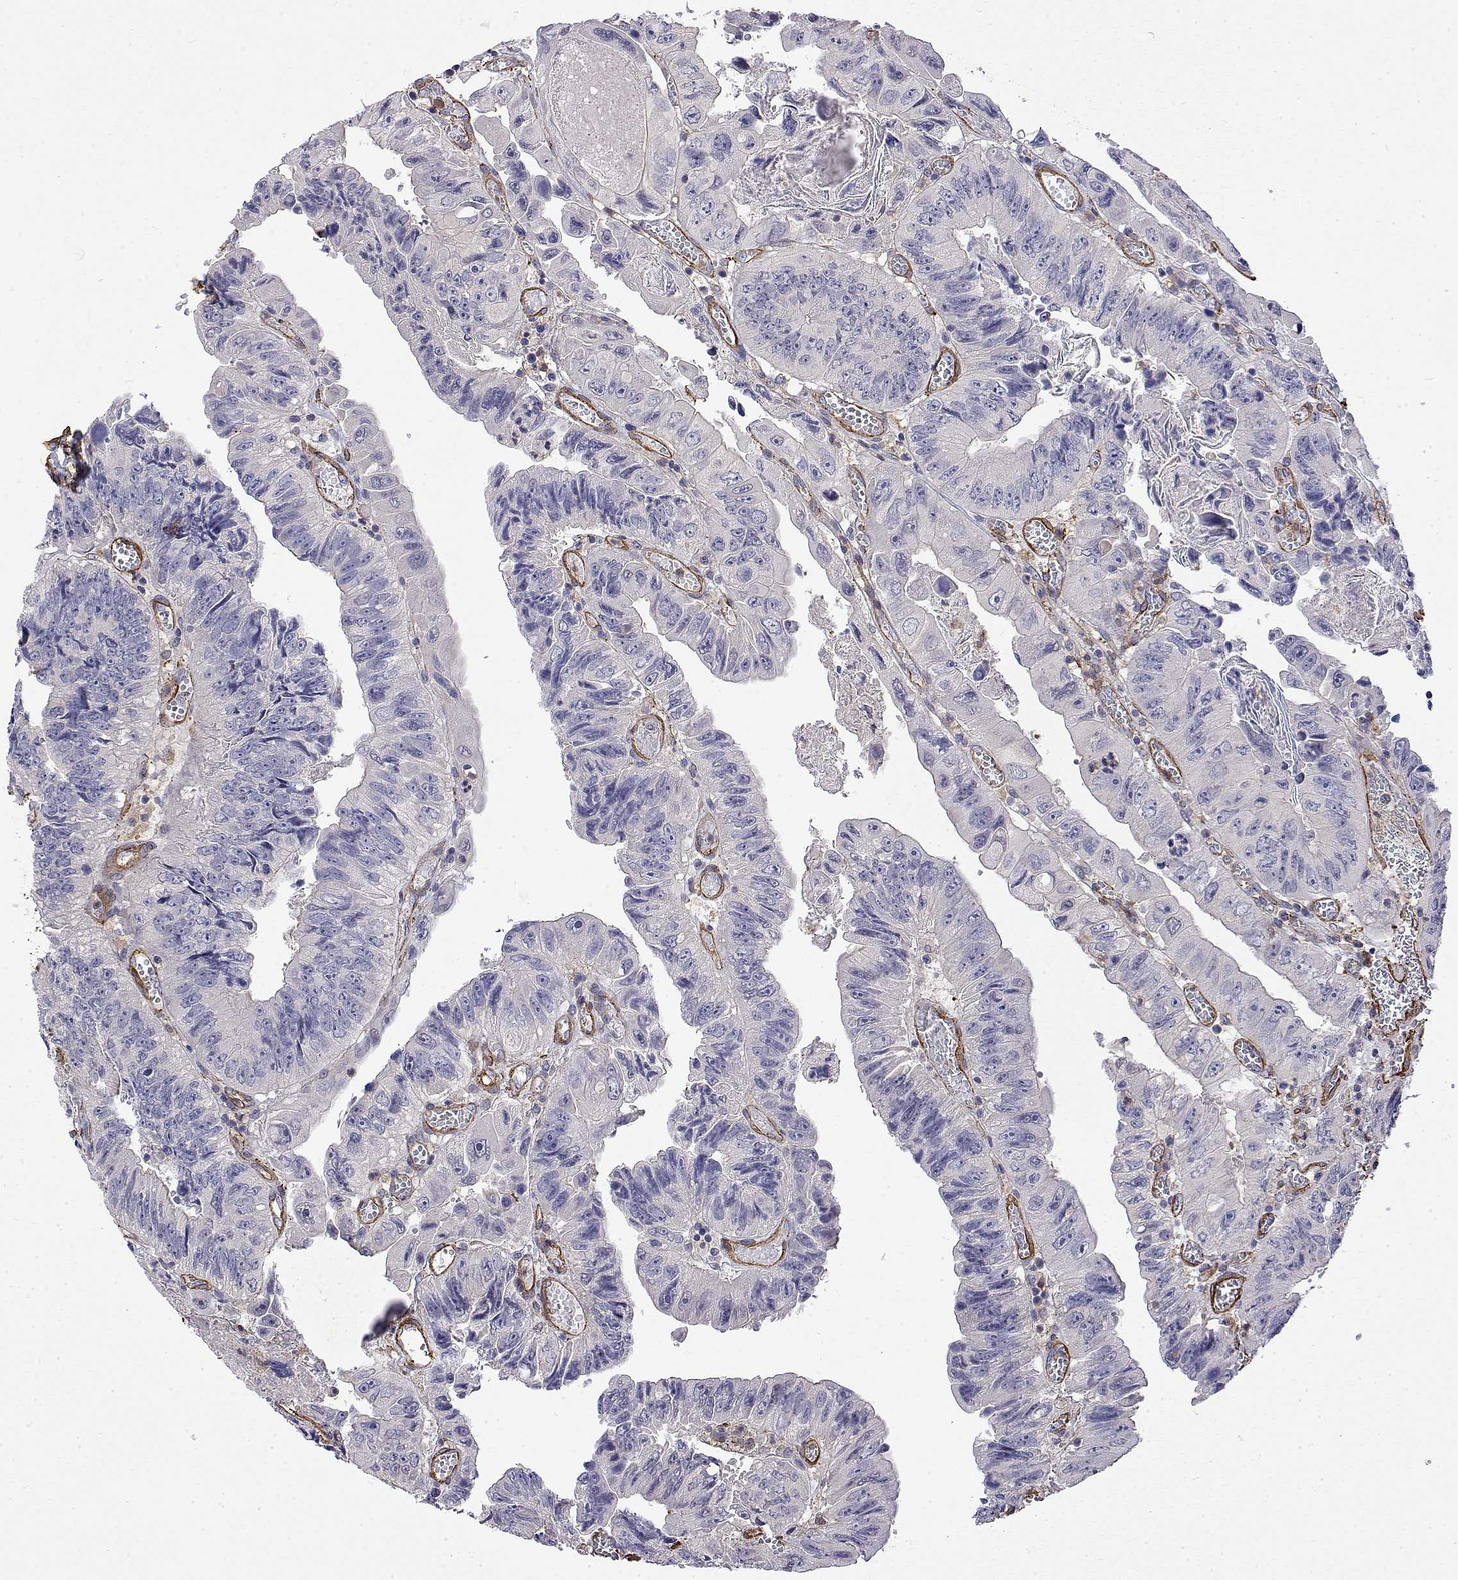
{"staining": {"intensity": "negative", "quantity": "none", "location": "none"}, "tissue": "colorectal cancer", "cell_type": "Tumor cells", "image_type": "cancer", "snomed": [{"axis": "morphology", "description": "Adenocarcinoma, NOS"}, {"axis": "topography", "description": "Colon"}], "caption": "Immunohistochemical staining of colorectal cancer (adenocarcinoma) displays no significant positivity in tumor cells.", "gene": "SOWAHD", "patient": {"sex": "female", "age": 84}}